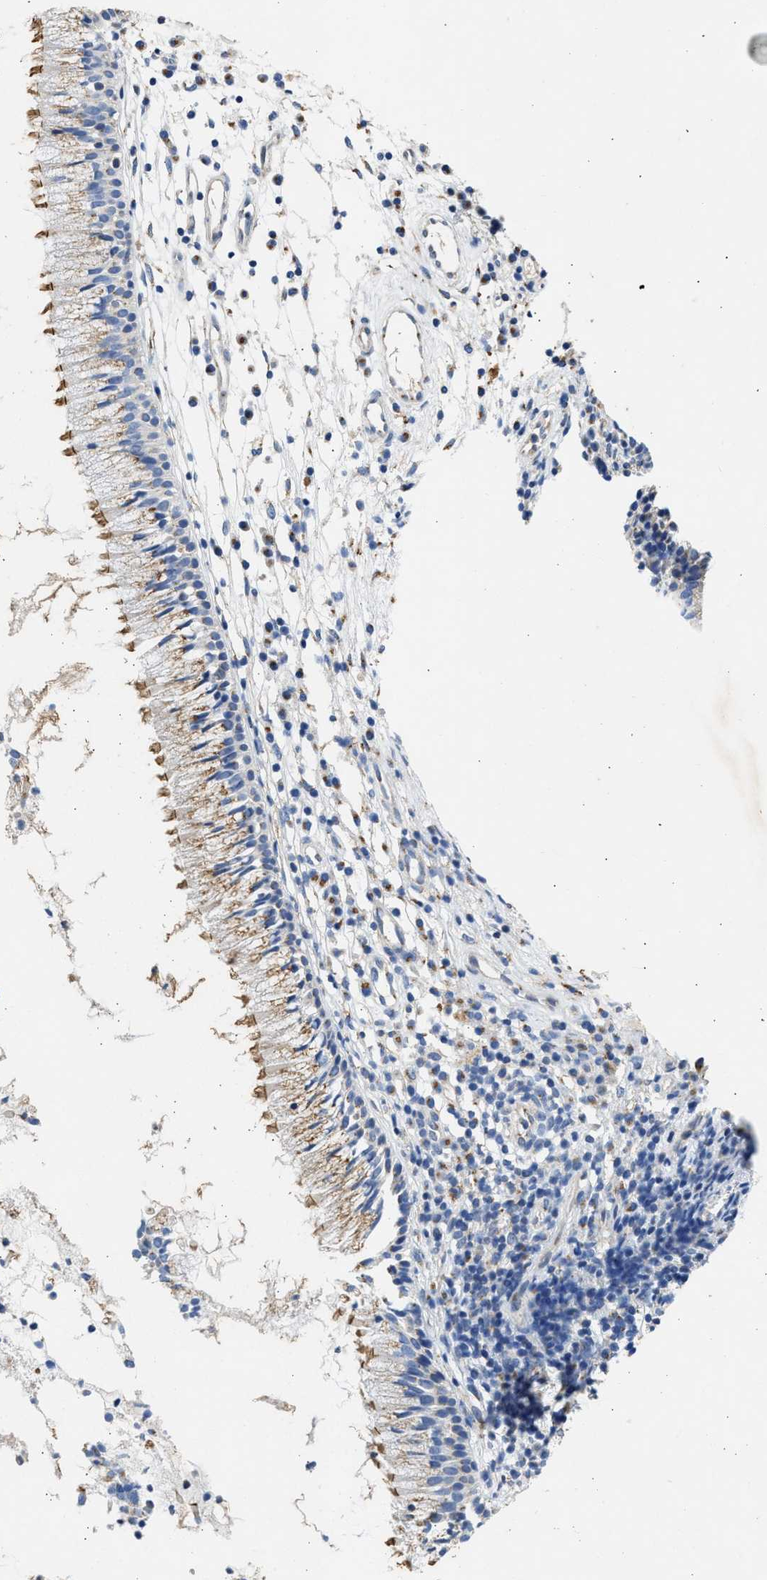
{"staining": {"intensity": "moderate", "quantity": "<25%", "location": "cytoplasmic/membranous"}, "tissue": "nasopharynx", "cell_type": "Respiratory epithelial cells", "image_type": "normal", "snomed": [{"axis": "morphology", "description": "Normal tissue, NOS"}, {"axis": "topography", "description": "Nasopharynx"}], "caption": "Respiratory epithelial cells demonstrate low levels of moderate cytoplasmic/membranous staining in approximately <25% of cells in normal nasopharynx.", "gene": "IPO8", "patient": {"sex": "male", "age": 21}}